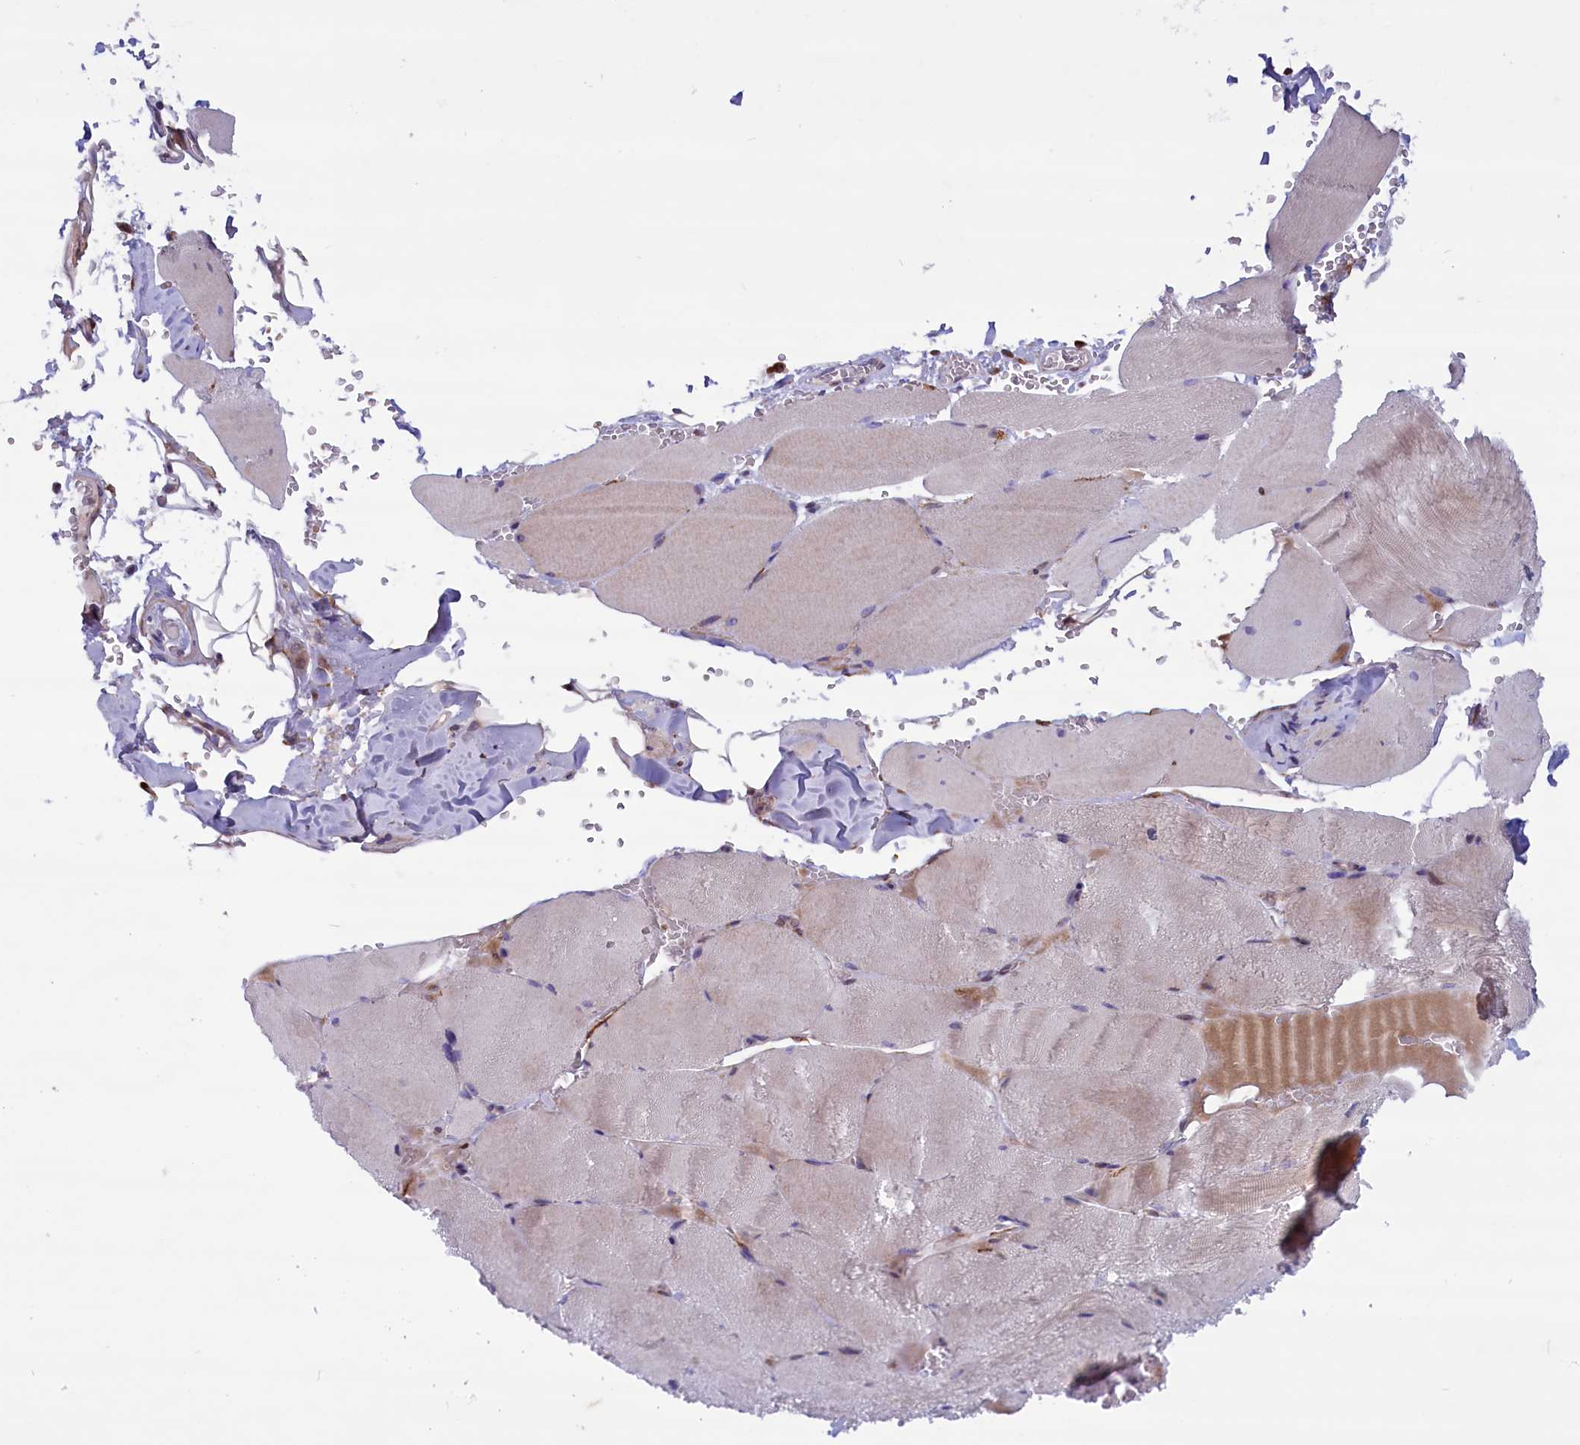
{"staining": {"intensity": "weak", "quantity": "25%-75%", "location": "cytoplasmic/membranous"}, "tissue": "skeletal muscle", "cell_type": "Myocytes", "image_type": "normal", "snomed": [{"axis": "morphology", "description": "Normal tissue, NOS"}, {"axis": "topography", "description": "Skeletal muscle"}, {"axis": "topography", "description": "Head-Neck"}], "caption": "Protein staining of normal skeletal muscle displays weak cytoplasmic/membranous expression in approximately 25%-75% of myocytes.", "gene": "MIEF2", "patient": {"sex": "male", "age": 66}}